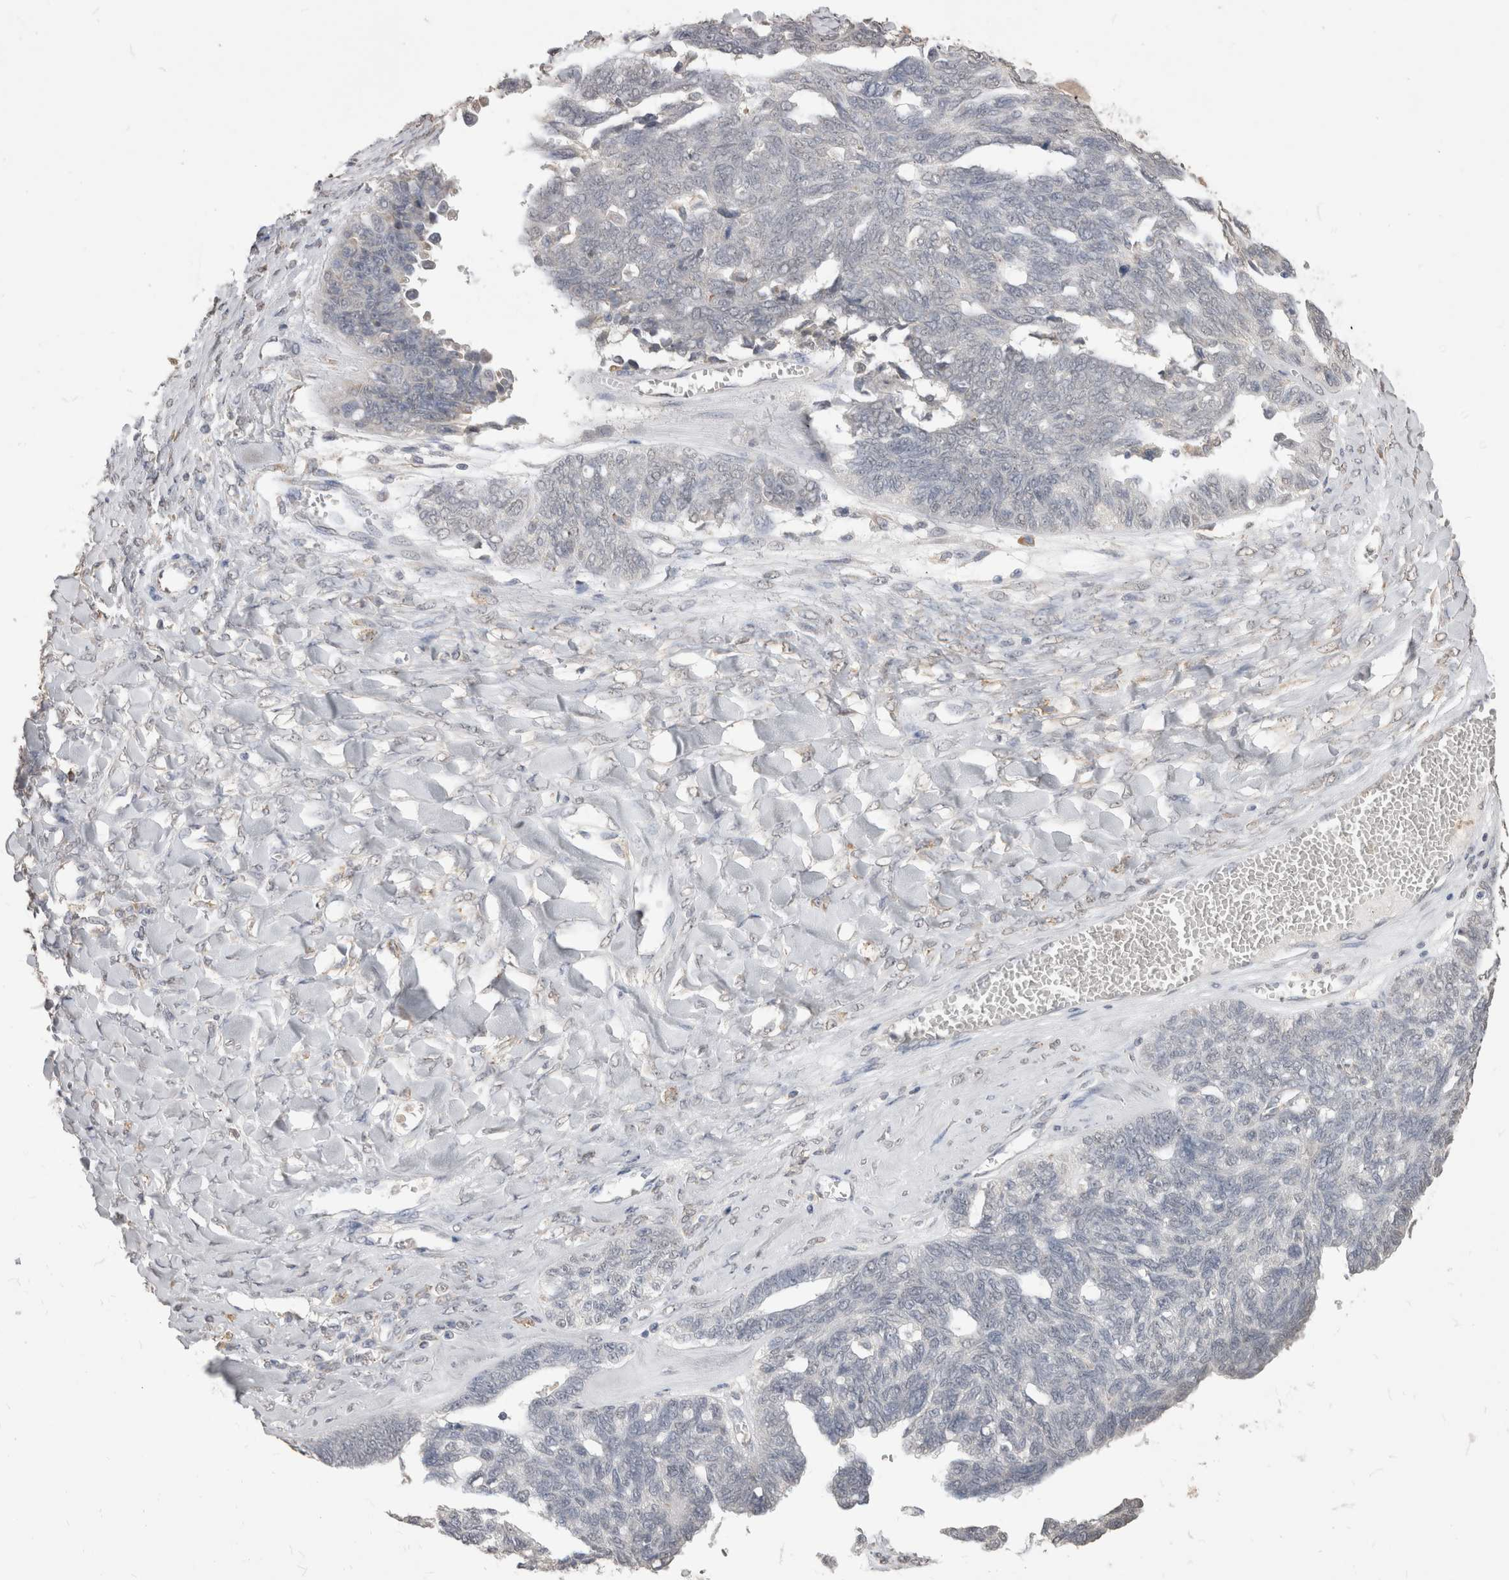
{"staining": {"intensity": "negative", "quantity": "none", "location": "none"}, "tissue": "ovarian cancer", "cell_type": "Tumor cells", "image_type": "cancer", "snomed": [{"axis": "morphology", "description": "Cystadenocarcinoma, serous, NOS"}, {"axis": "topography", "description": "Ovary"}], "caption": "Protein analysis of ovarian serous cystadenocarcinoma reveals no significant positivity in tumor cells.", "gene": "NOMO1", "patient": {"sex": "female", "age": 79}}